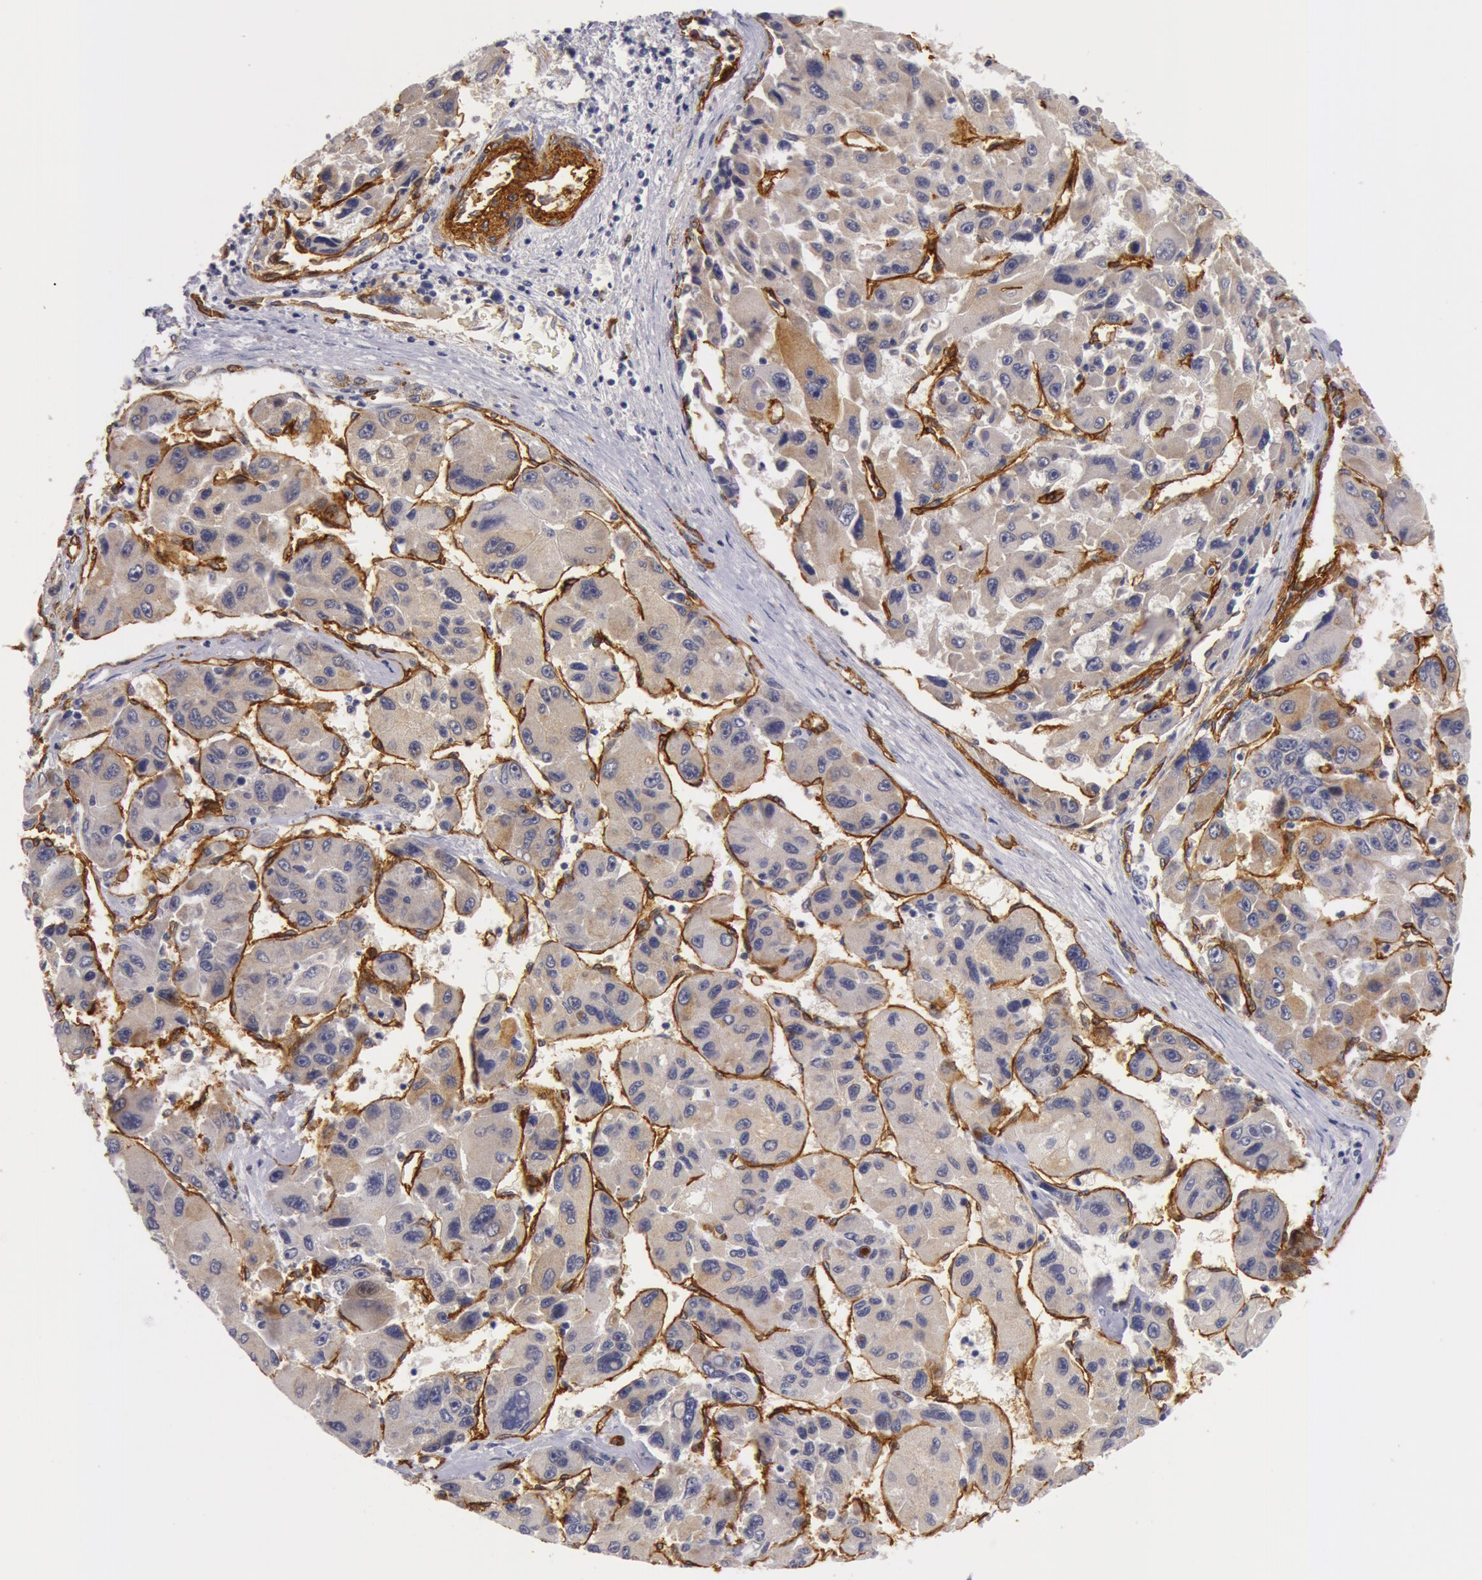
{"staining": {"intensity": "moderate", "quantity": "25%-75%", "location": "cytoplasmic/membranous"}, "tissue": "liver cancer", "cell_type": "Tumor cells", "image_type": "cancer", "snomed": [{"axis": "morphology", "description": "Carcinoma, Hepatocellular, NOS"}, {"axis": "topography", "description": "Liver"}], "caption": "There is medium levels of moderate cytoplasmic/membranous expression in tumor cells of liver cancer, as demonstrated by immunohistochemical staining (brown color).", "gene": "IL23A", "patient": {"sex": "male", "age": 64}}